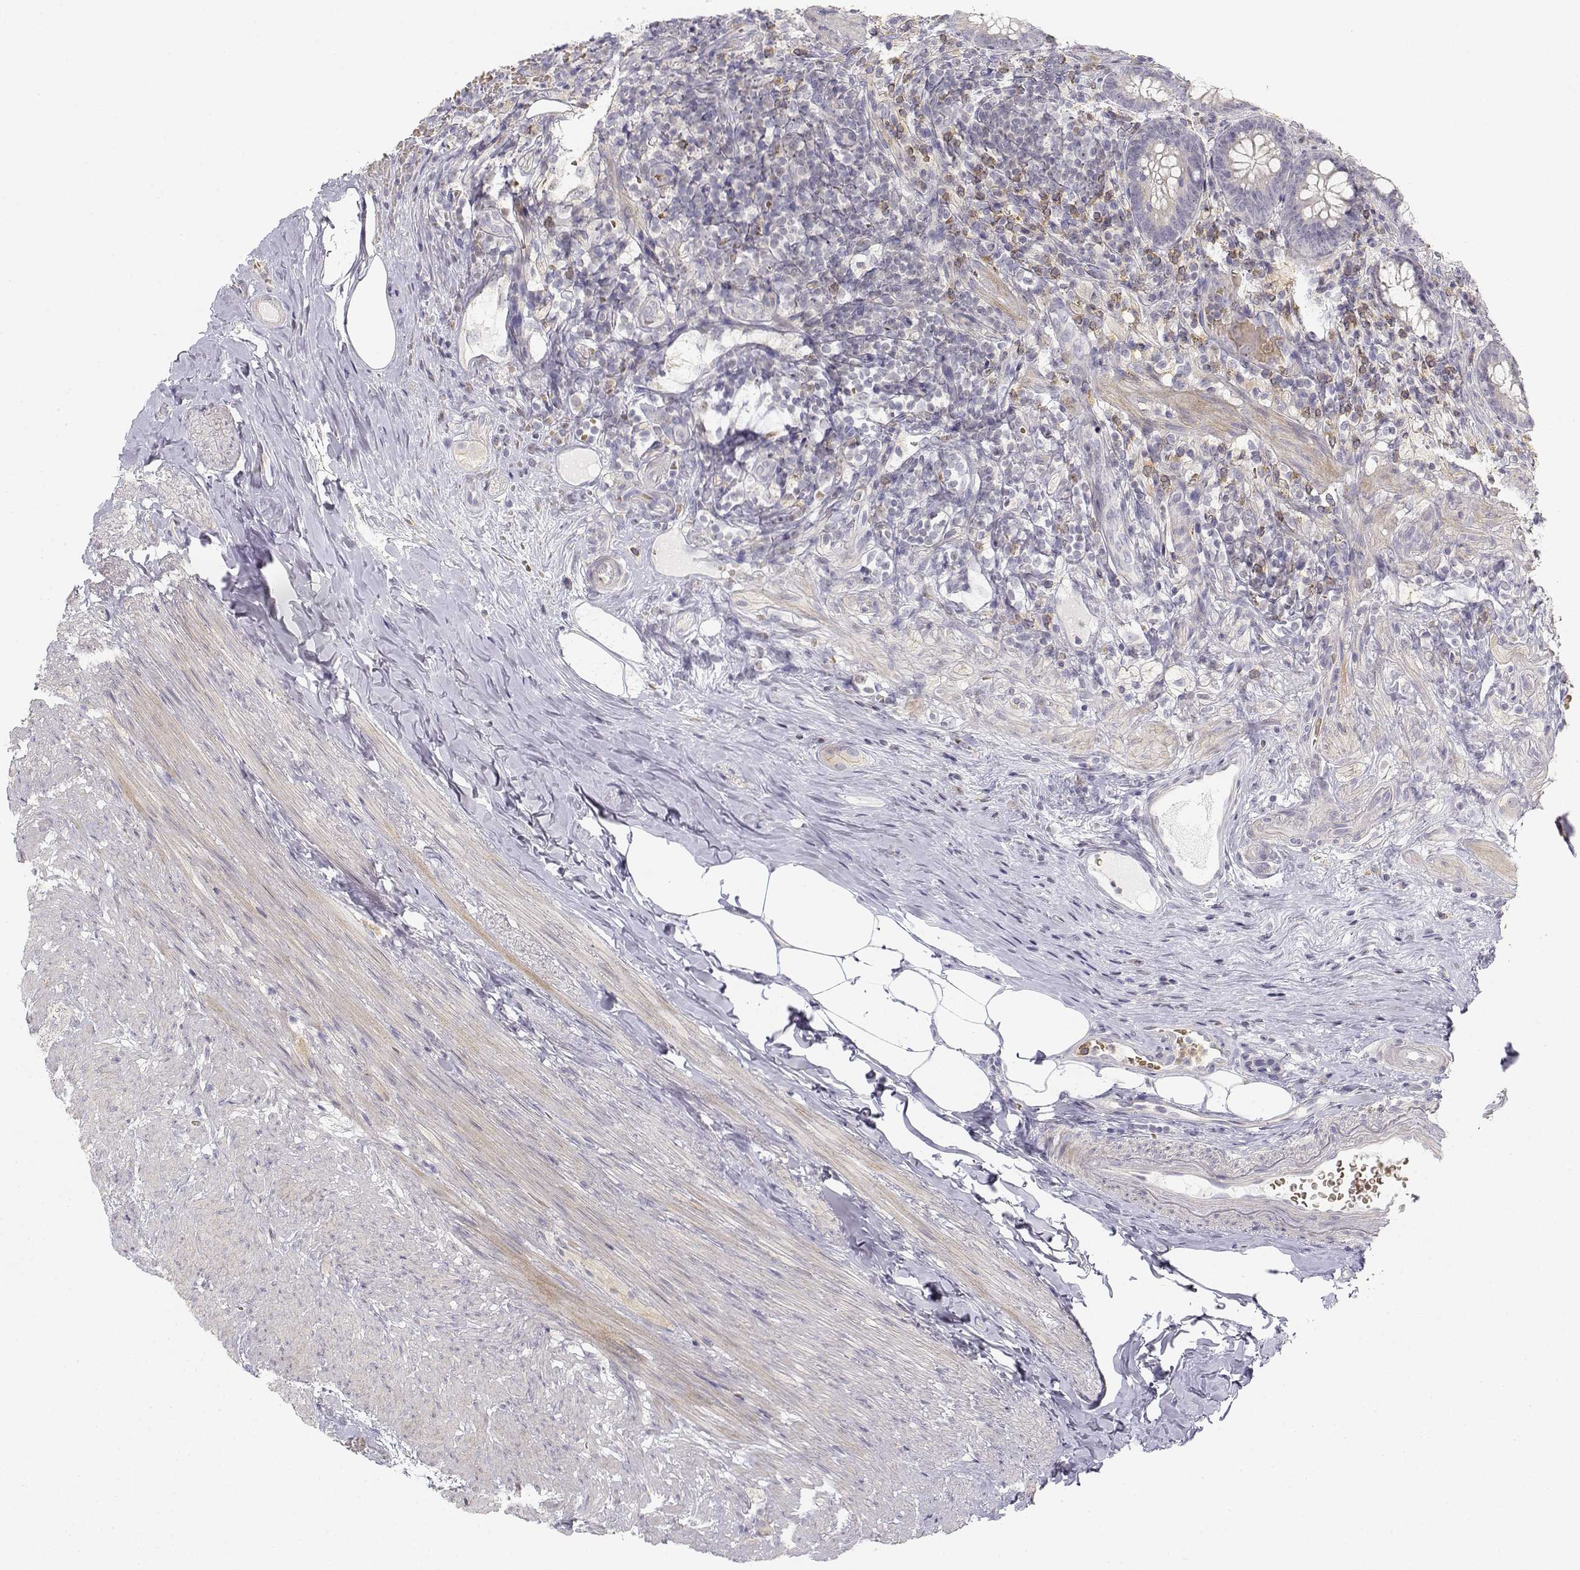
{"staining": {"intensity": "negative", "quantity": "none", "location": "none"}, "tissue": "appendix", "cell_type": "Glandular cells", "image_type": "normal", "snomed": [{"axis": "morphology", "description": "Normal tissue, NOS"}, {"axis": "topography", "description": "Appendix"}], "caption": "DAB immunohistochemical staining of unremarkable human appendix demonstrates no significant expression in glandular cells.", "gene": "GLIPR1L2", "patient": {"sex": "male", "age": 47}}